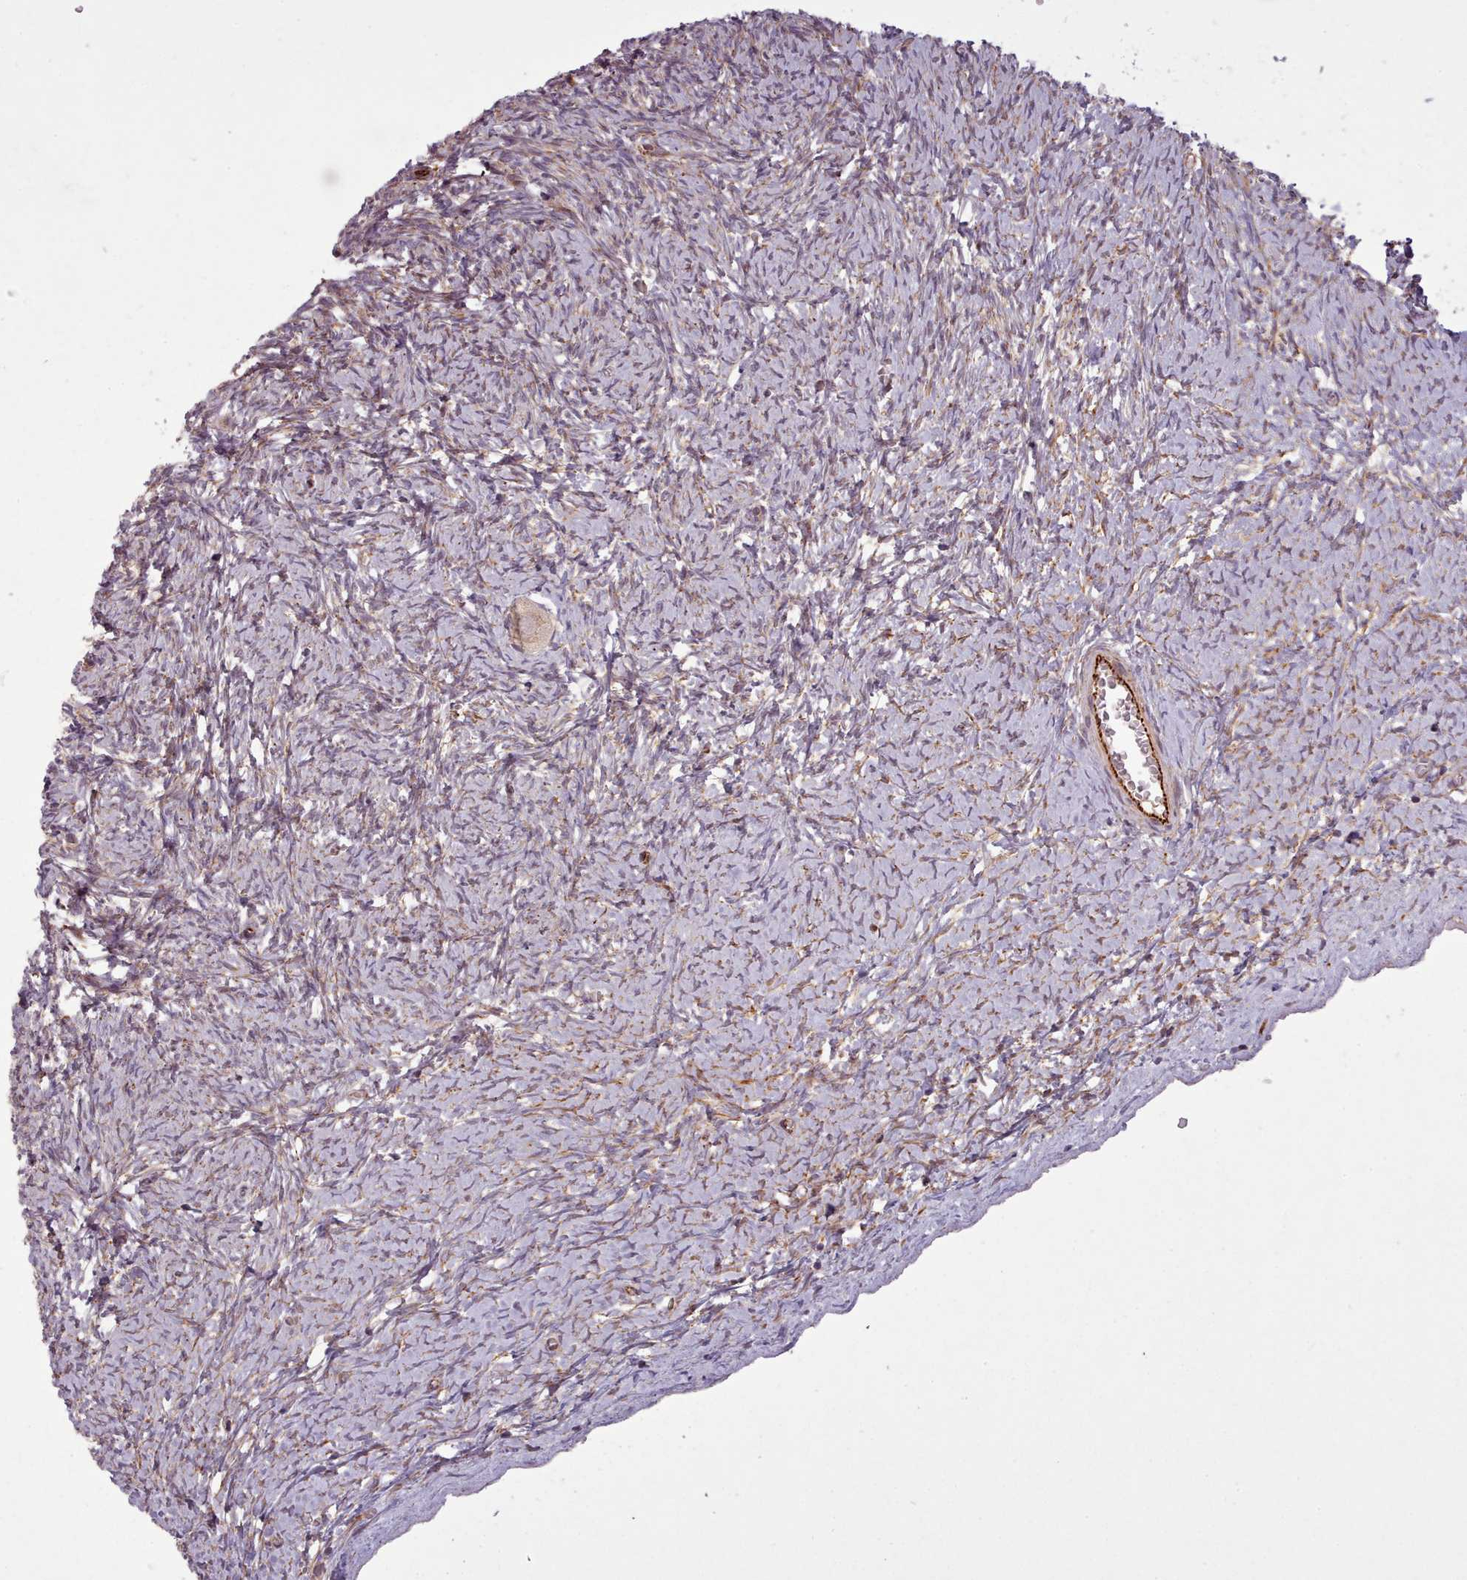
{"staining": {"intensity": "weak", "quantity": ">75%", "location": "cytoplasmic/membranous"}, "tissue": "ovary", "cell_type": "Follicle cells", "image_type": "normal", "snomed": [{"axis": "morphology", "description": "Normal tissue, NOS"}, {"axis": "topography", "description": "Ovary"}], "caption": "Protein analysis of benign ovary displays weak cytoplasmic/membranous staining in approximately >75% of follicle cells.", "gene": "GBGT1", "patient": {"sex": "female", "age": 39}}